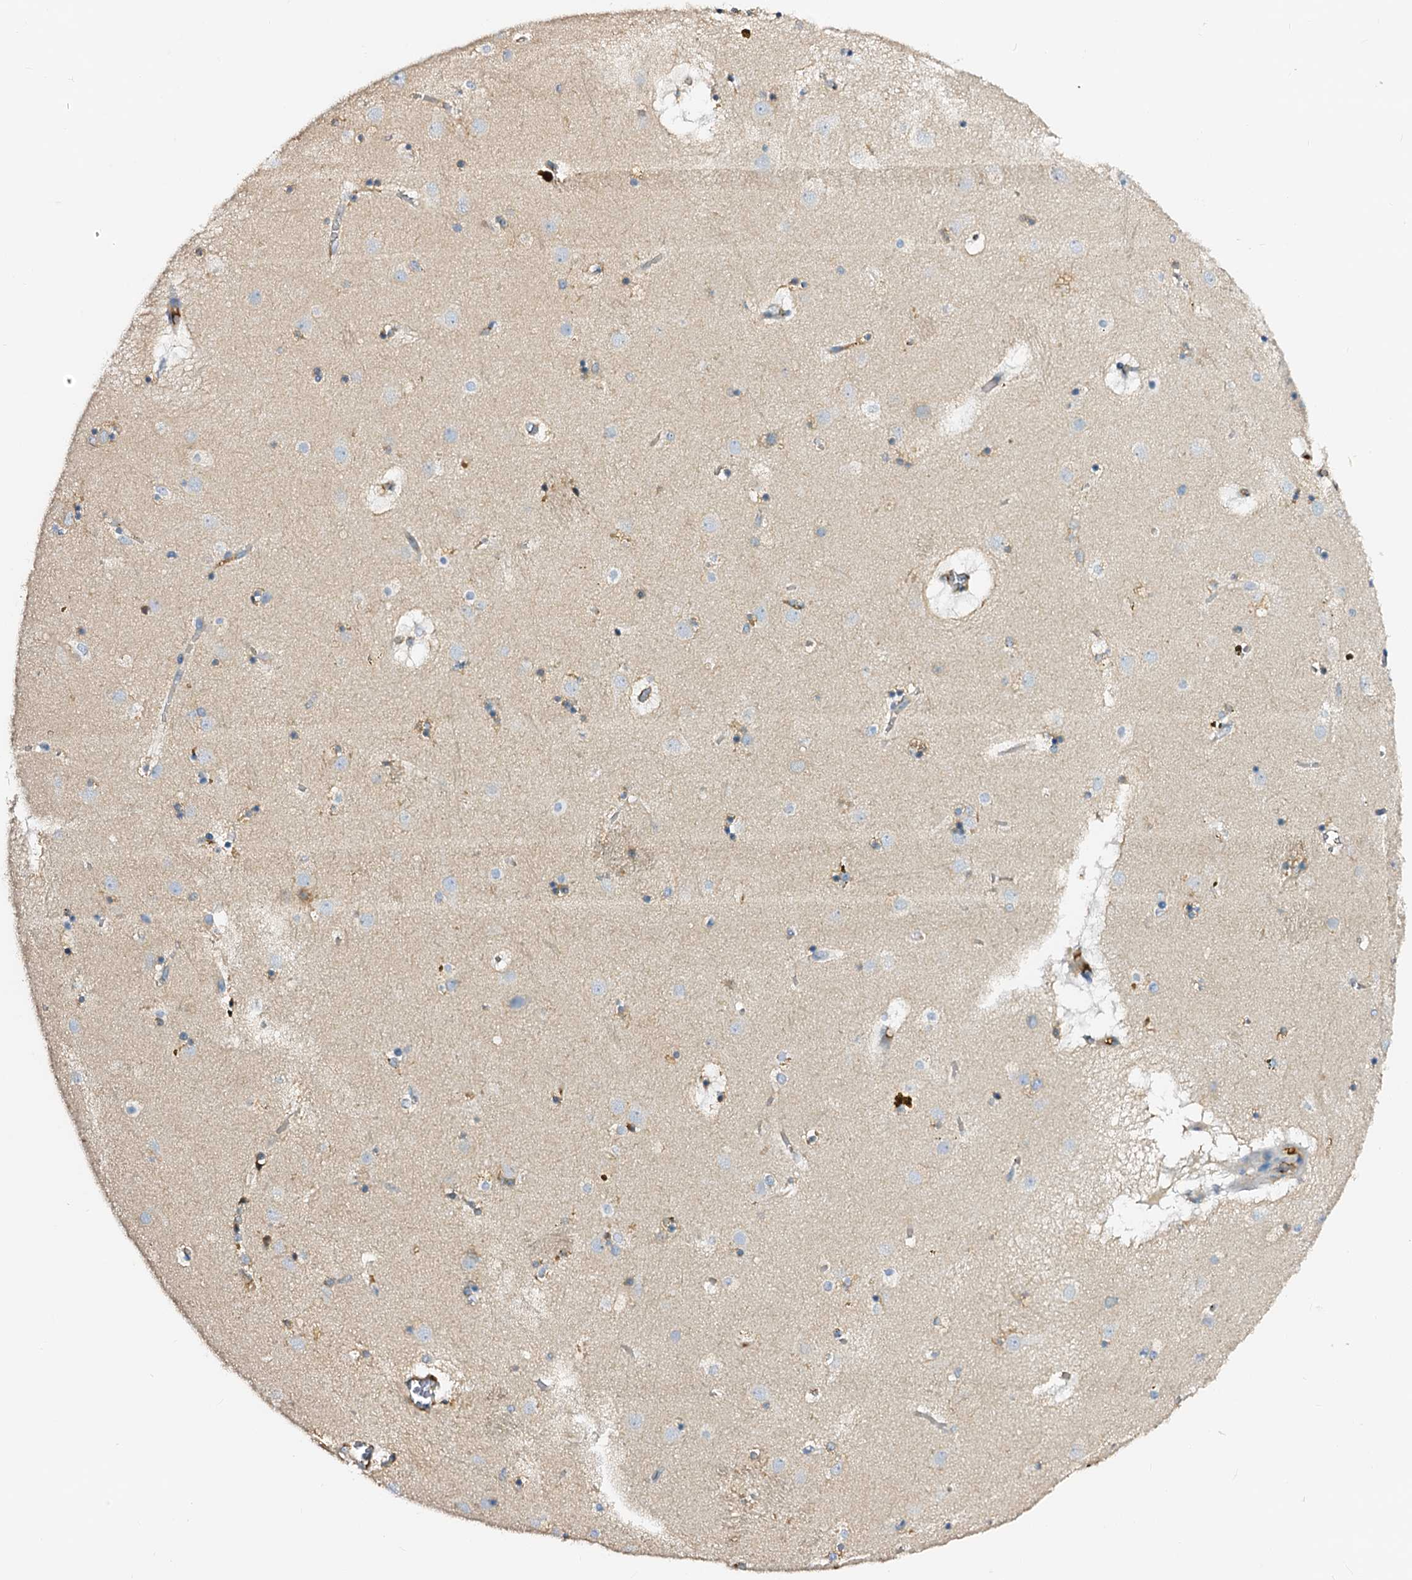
{"staining": {"intensity": "moderate", "quantity": "<25%", "location": "cytoplasmic/membranous"}, "tissue": "caudate", "cell_type": "Glial cells", "image_type": "normal", "snomed": [{"axis": "morphology", "description": "Normal tissue, NOS"}, {"axis": "topography", "description": "Lateral ventricle wall"}], "caption": "Immunohistochemical staining of unremarkable caudate exhibits moderate cytoplasmic/membranous protein staining in approximately <25% of glial cells.", "gene": "CSKMT", "patient": {"sex": "male", "age": 70}}